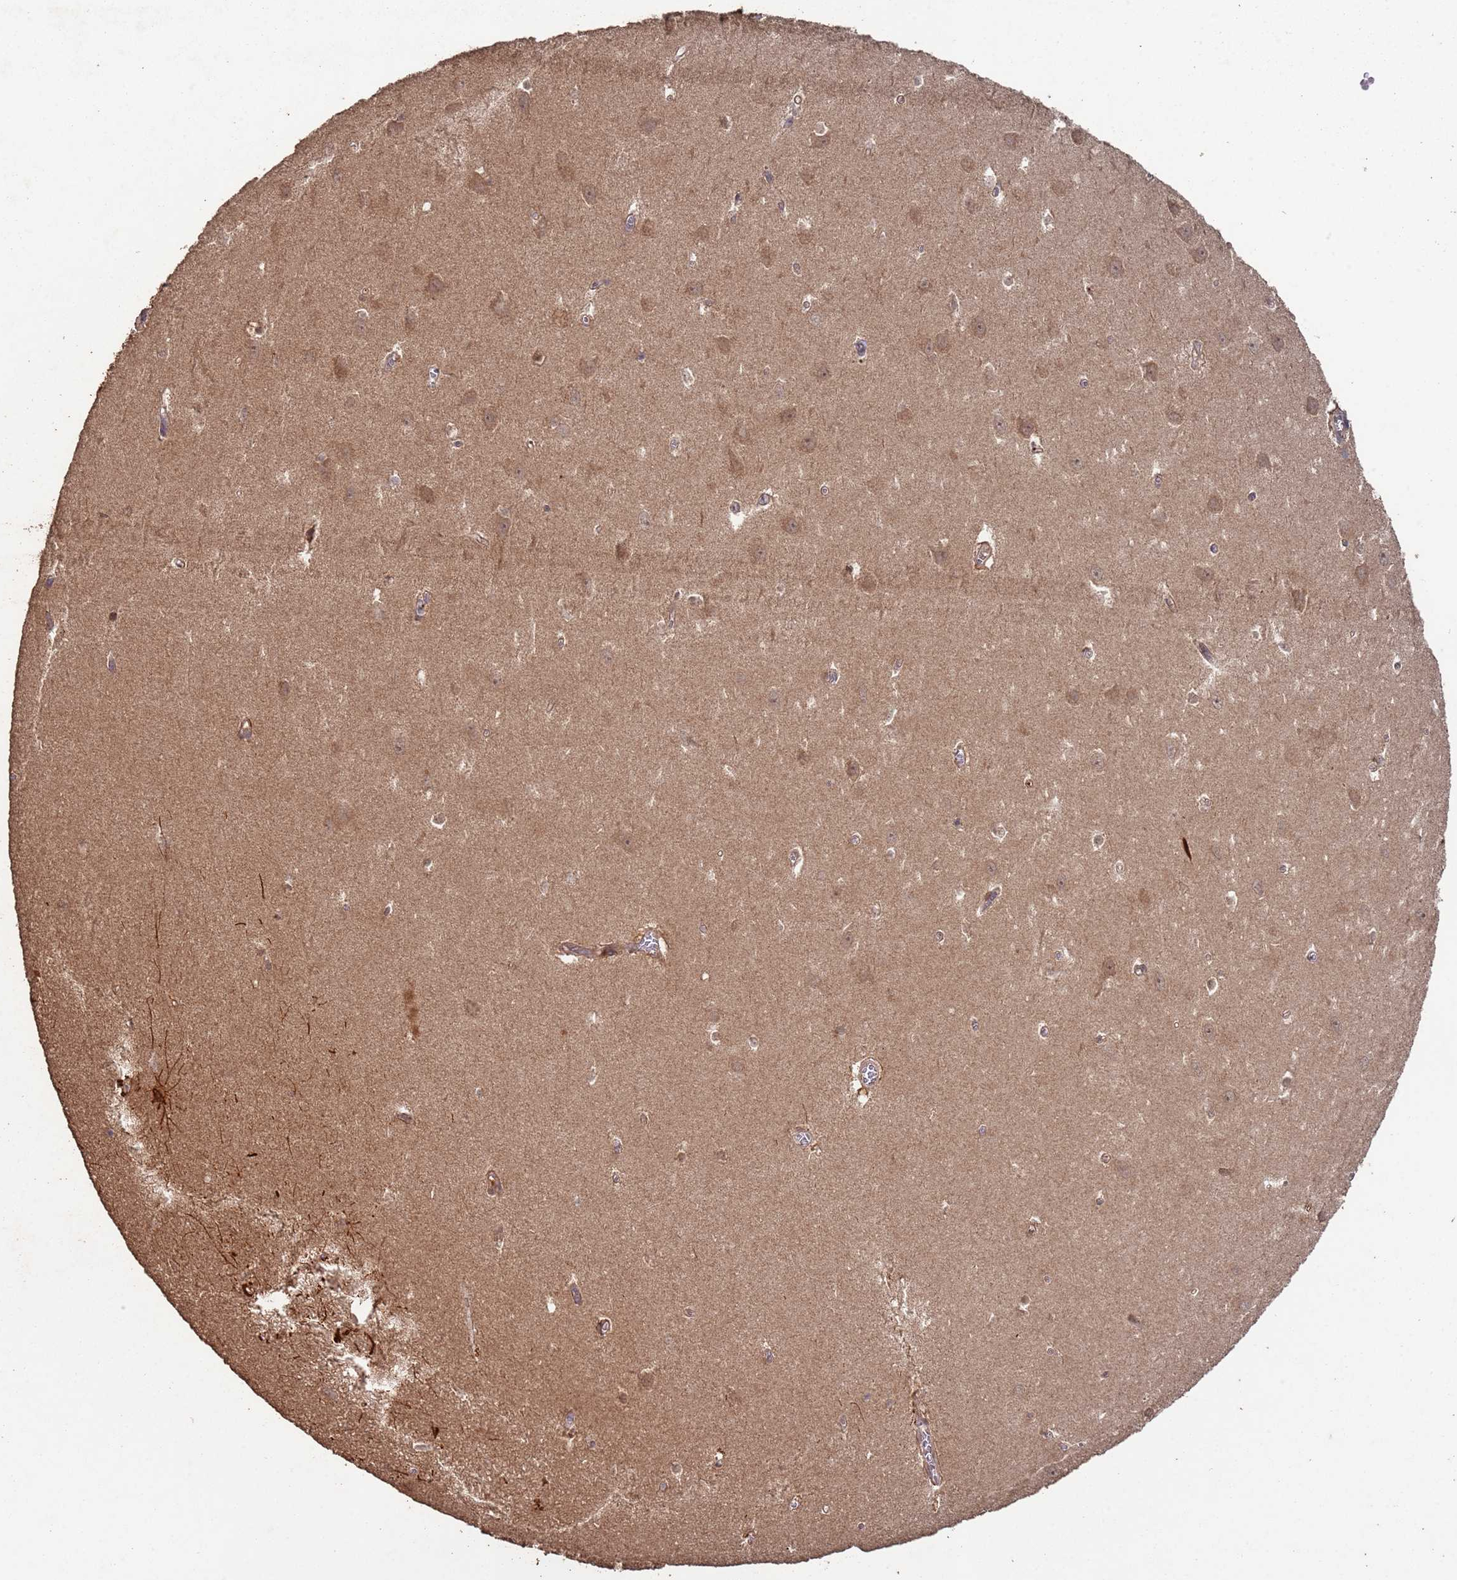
{"staining": {"intensity": "weak", "quantity": "<25%", "location": "cytoplasmic/membranous"}, "tissue": "hippocampus", "cell_type": "Glial cells", "image_type": "normal", "snomed": [{"axis": "morphology", "description": "Normal tissue, NOS"}, {"axis": "topography", "description": "Hippocampus"}], "caption": "This is an immunohistochemistry (IHC) image of unremarkable hippocampus. There is no expression in glial cells.", "gene": "FRAT1", "patient": {"sex": "female", "age": 64}}